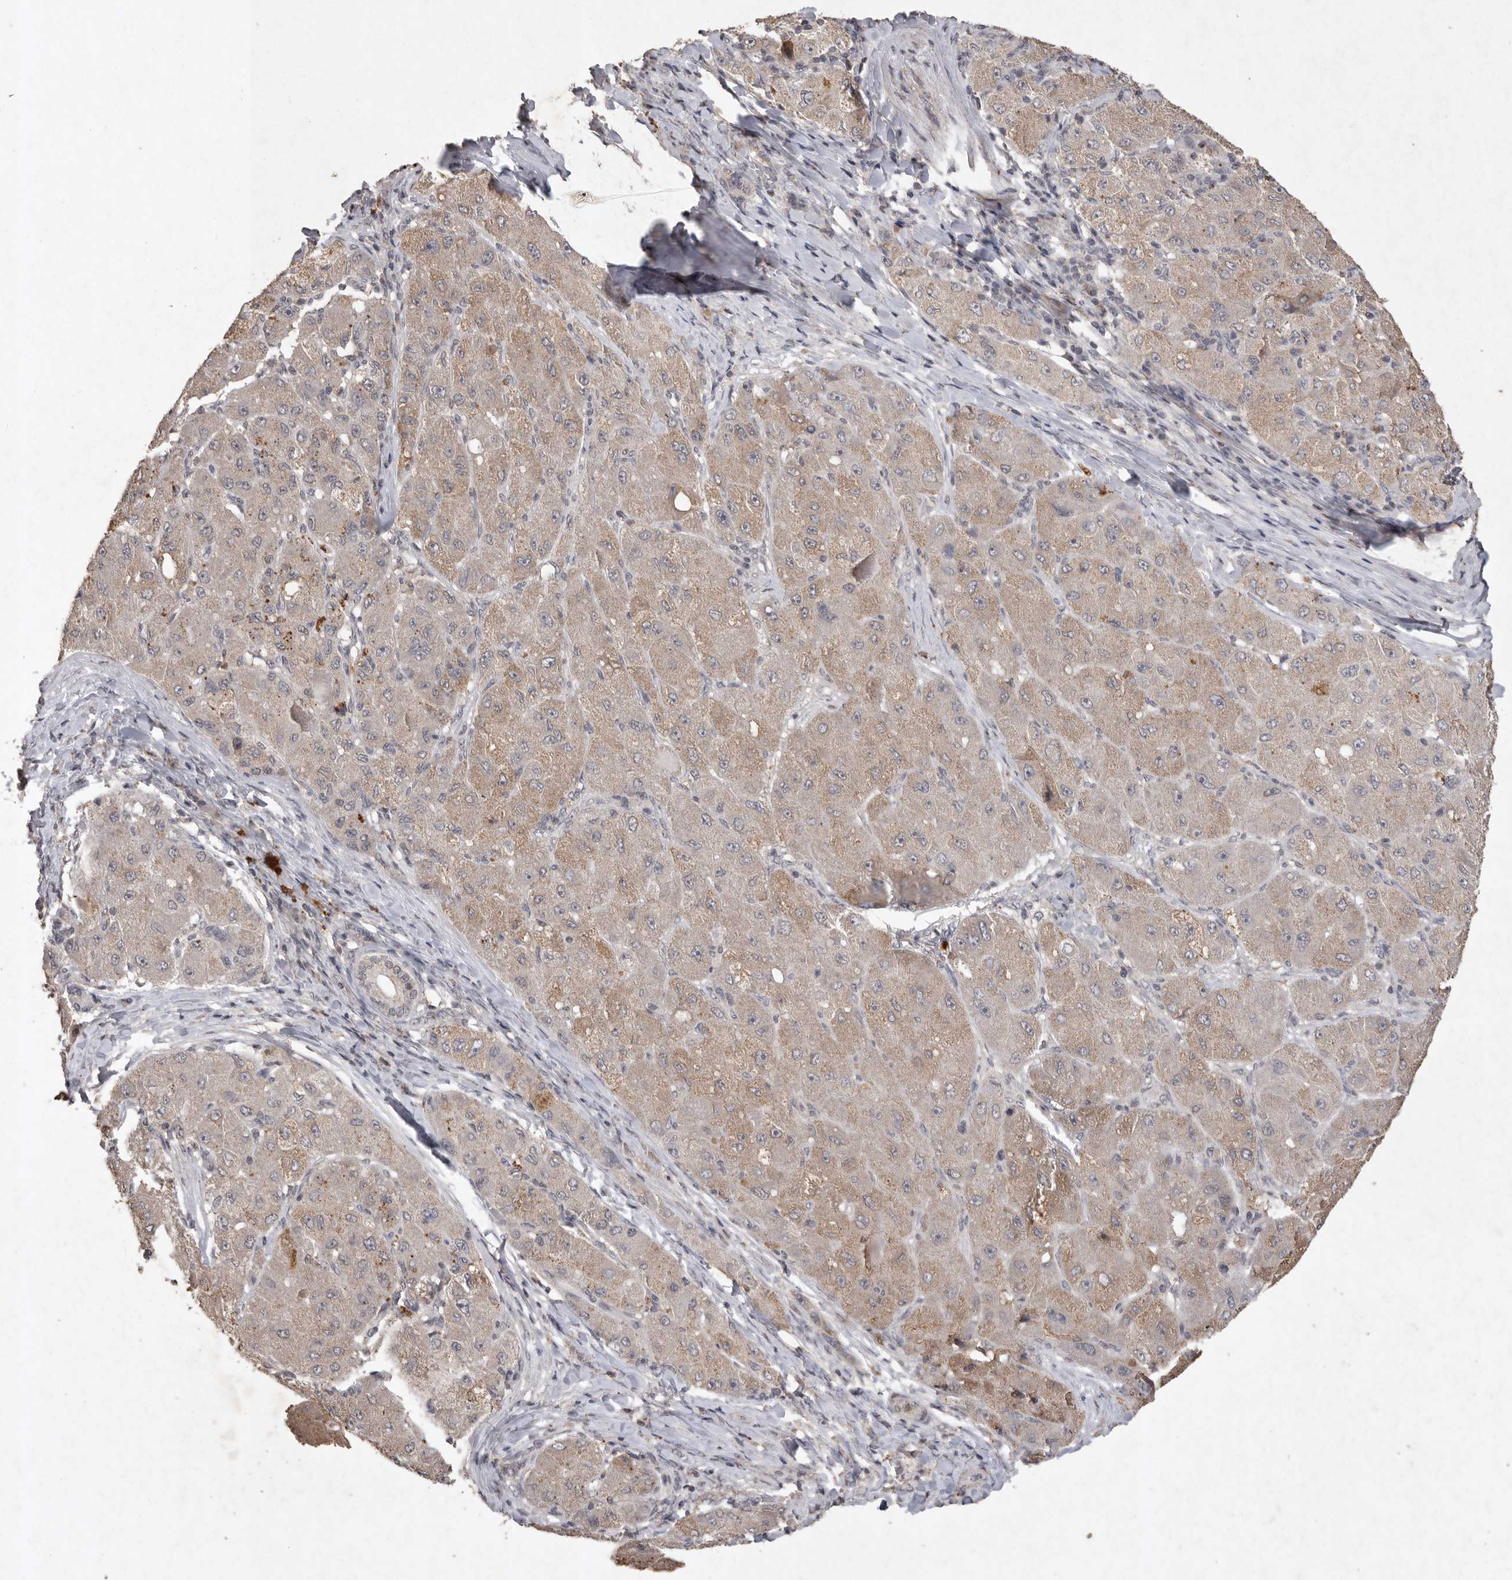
{"staining": {"intensity": "weak", "quantity": ">75%", "location": "cytoplasmic/membranous"}, "tissue": "liver cancer", "cell_type": "Tumor cells", "image_type": "cancer", "snomed": [{"axis": "morphology", "description": "Carcinoma, Hepatocellular, NOS"}, {"axis": "topography", "description": "Liver"}], "caption": "About >75% of tumor cells in liver cancer (hepatocellular carcinoma) show weak cytoplasmic/membranous protein expression as visualized by brown immunohistochemical staining.", "gene": "APLNR", "patient": {"sex": "male", "age": 80}}